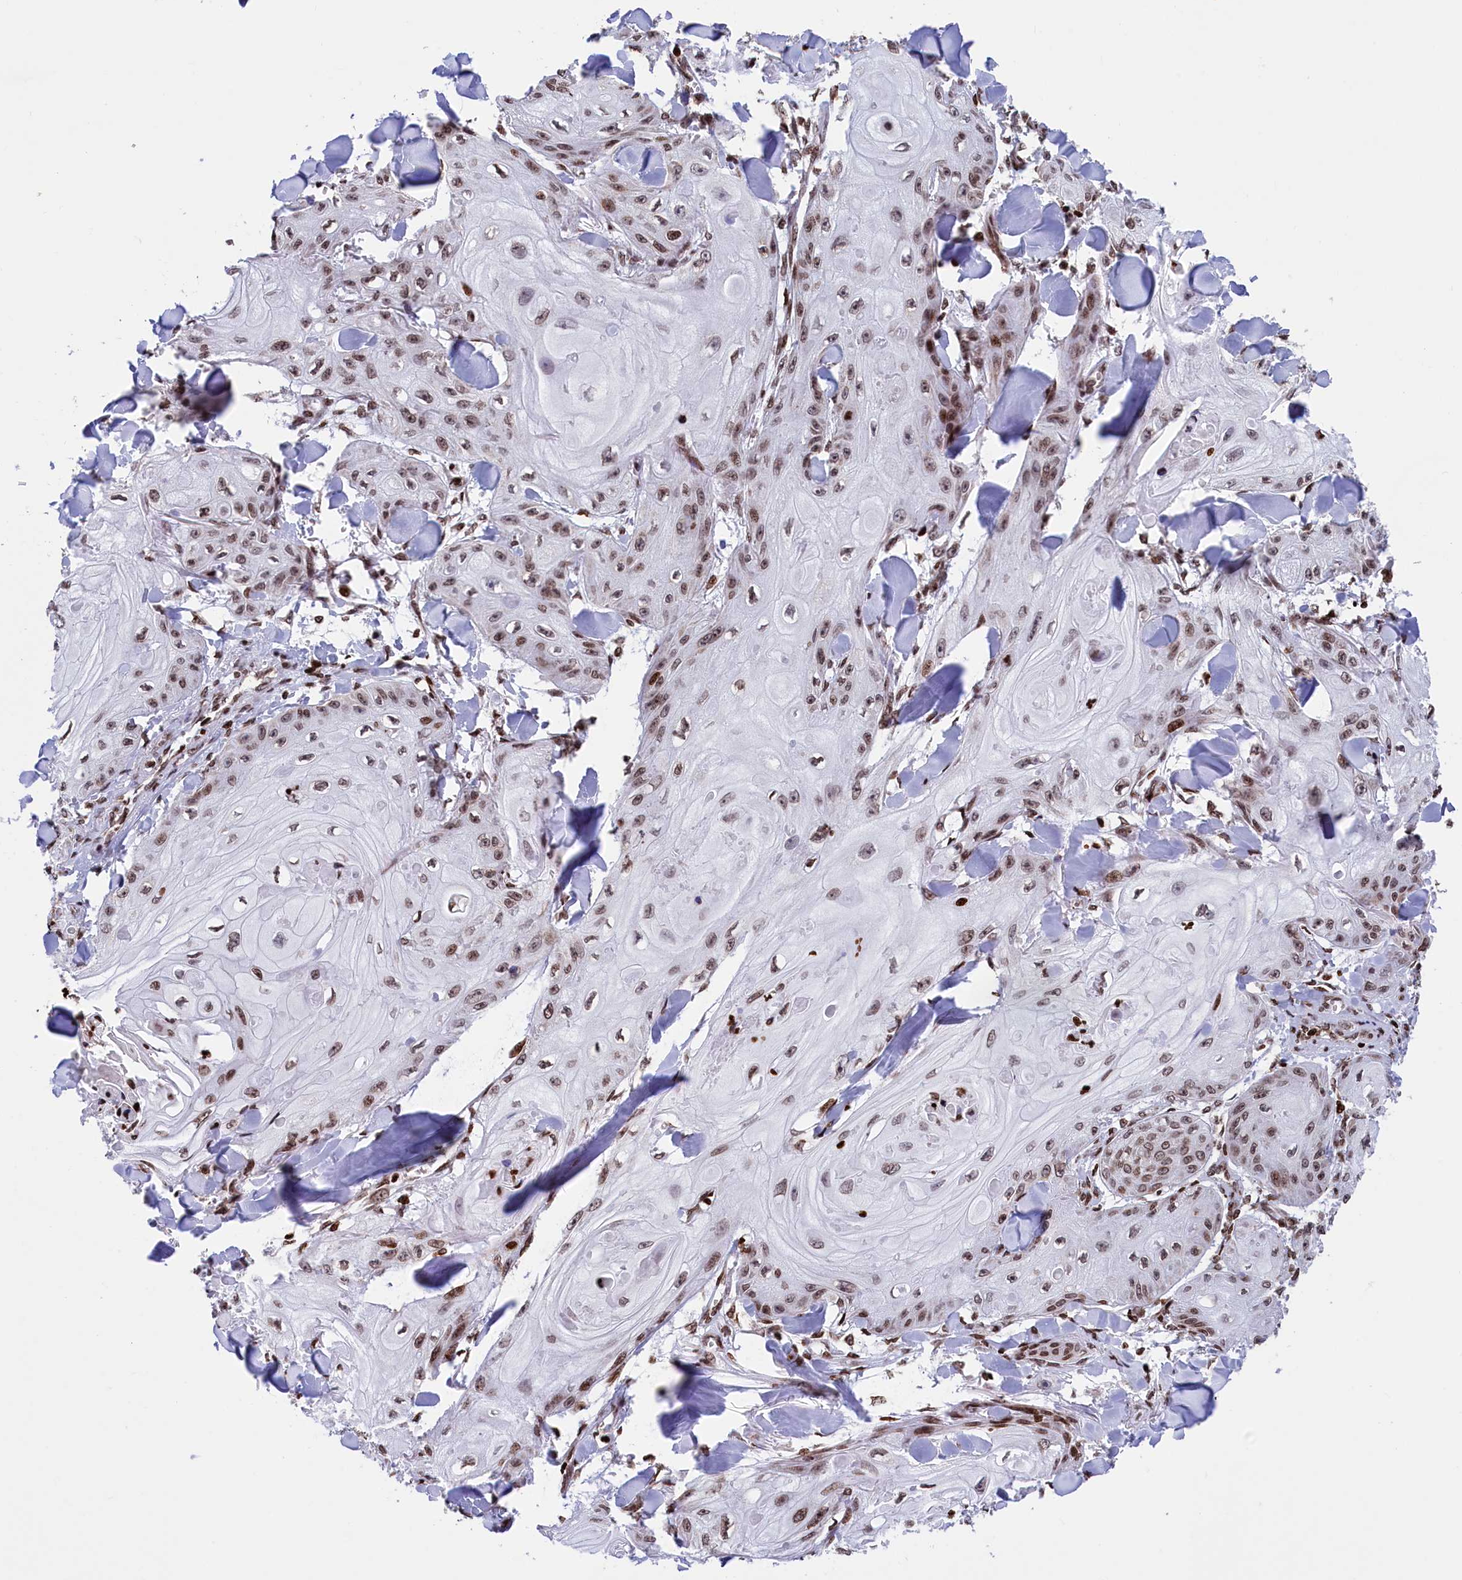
{"staining": {"intensity": "moderate", "quantity": ">75%", "location": "nuclear"}, "tissue": "skin cancer", "cell_type": "Tumor cells", "image_type": "cancer", "snomed": [{"axis": "morphology", "description": "Squamous cell carcinoma, NOS"}, {"axis": "topography", "description": "Skin"}], "caption": "Protein staining shows moderate nuclear staining in about >75% of tumor cells in skin squamous cell carcinoma. (DAB = brown stain, brightfield microscopy at high magnification).", "gene": "TIMM29", "patient": {"sex": "male", "age": 74}}